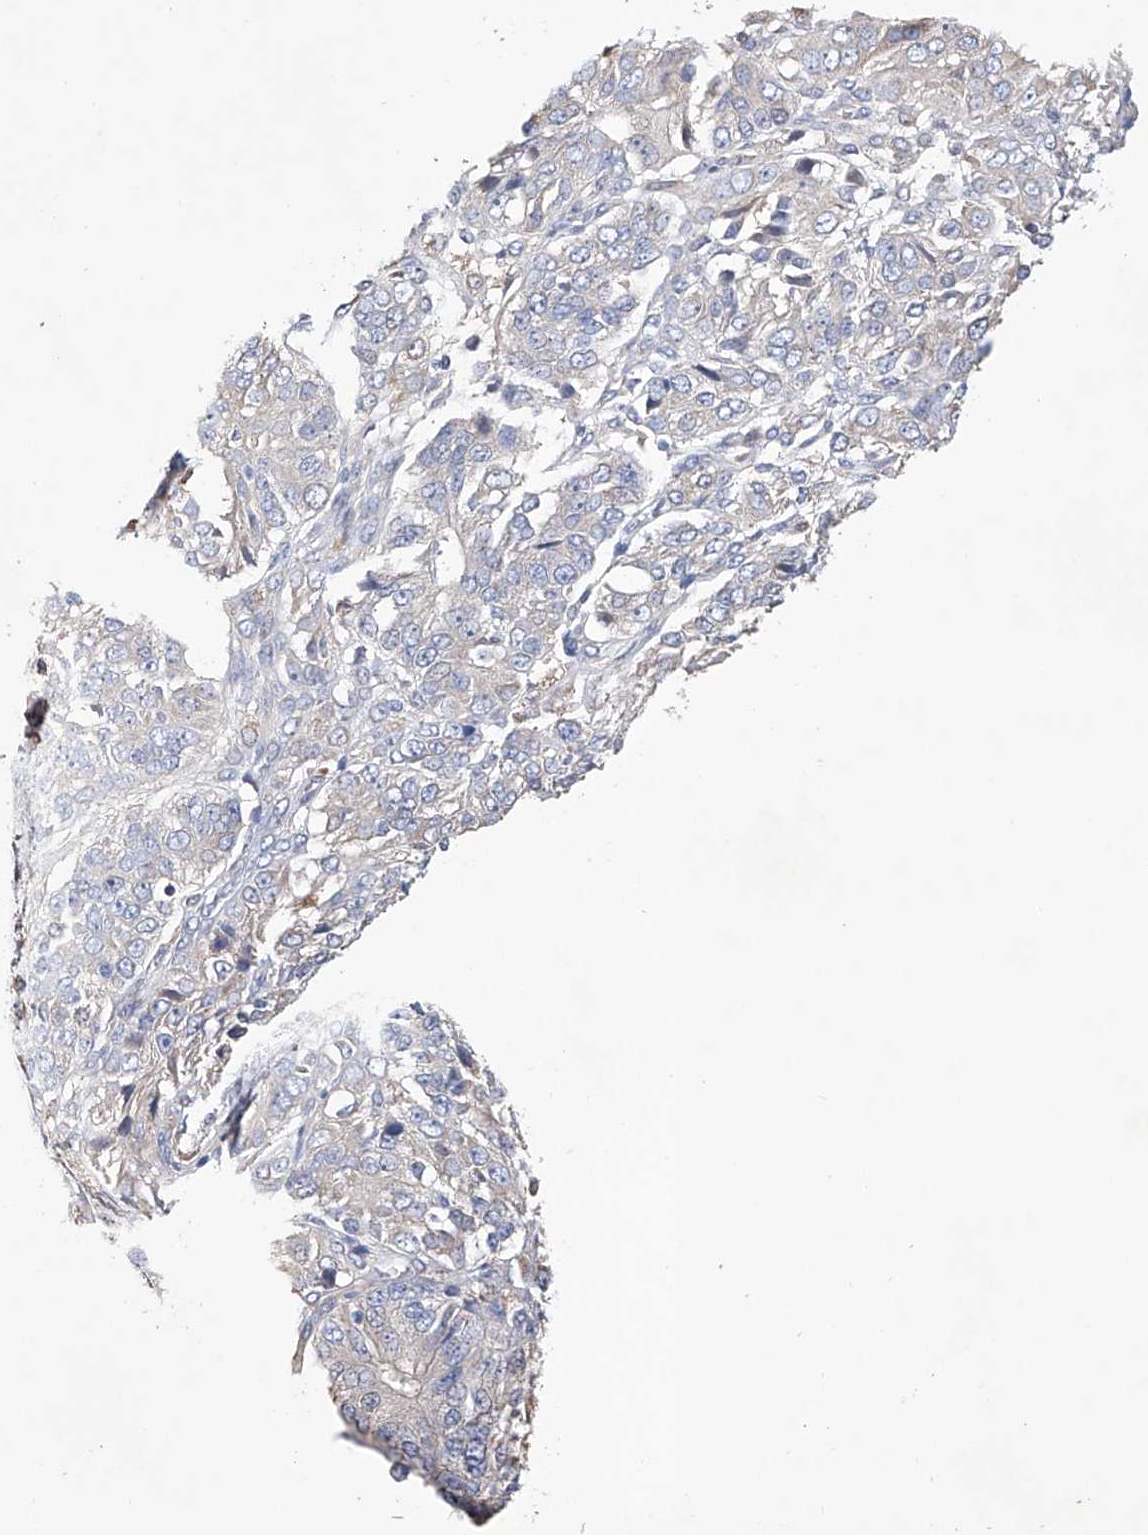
{"staining": {"intensity": "negative", "quantity": "none", "location": "none"}, "tissue": "ovarian cancer", "cell_type": "Tumor cells", "image_type": "cancer", "snomed": [{"axis": "morphology", "description": "Carcinoma, endometroid"}, {"axis": "topography", "description": "Ovary"}], "caption": "Immunohistochemistry micrograph of neoplastic tissue: ovarian endometroid carcinoma stained with DAB (3,3'-diaminobenzidine) exhibits no significant protein expression in tumor cells. The staining was performed using DAB to visualize the protein expression in brown, while the nuclei were stained in blue with hematoxylin (Magnification: 20x).", "gene": "AFG1L", "patient": {"sex": "female", "age": 51}}